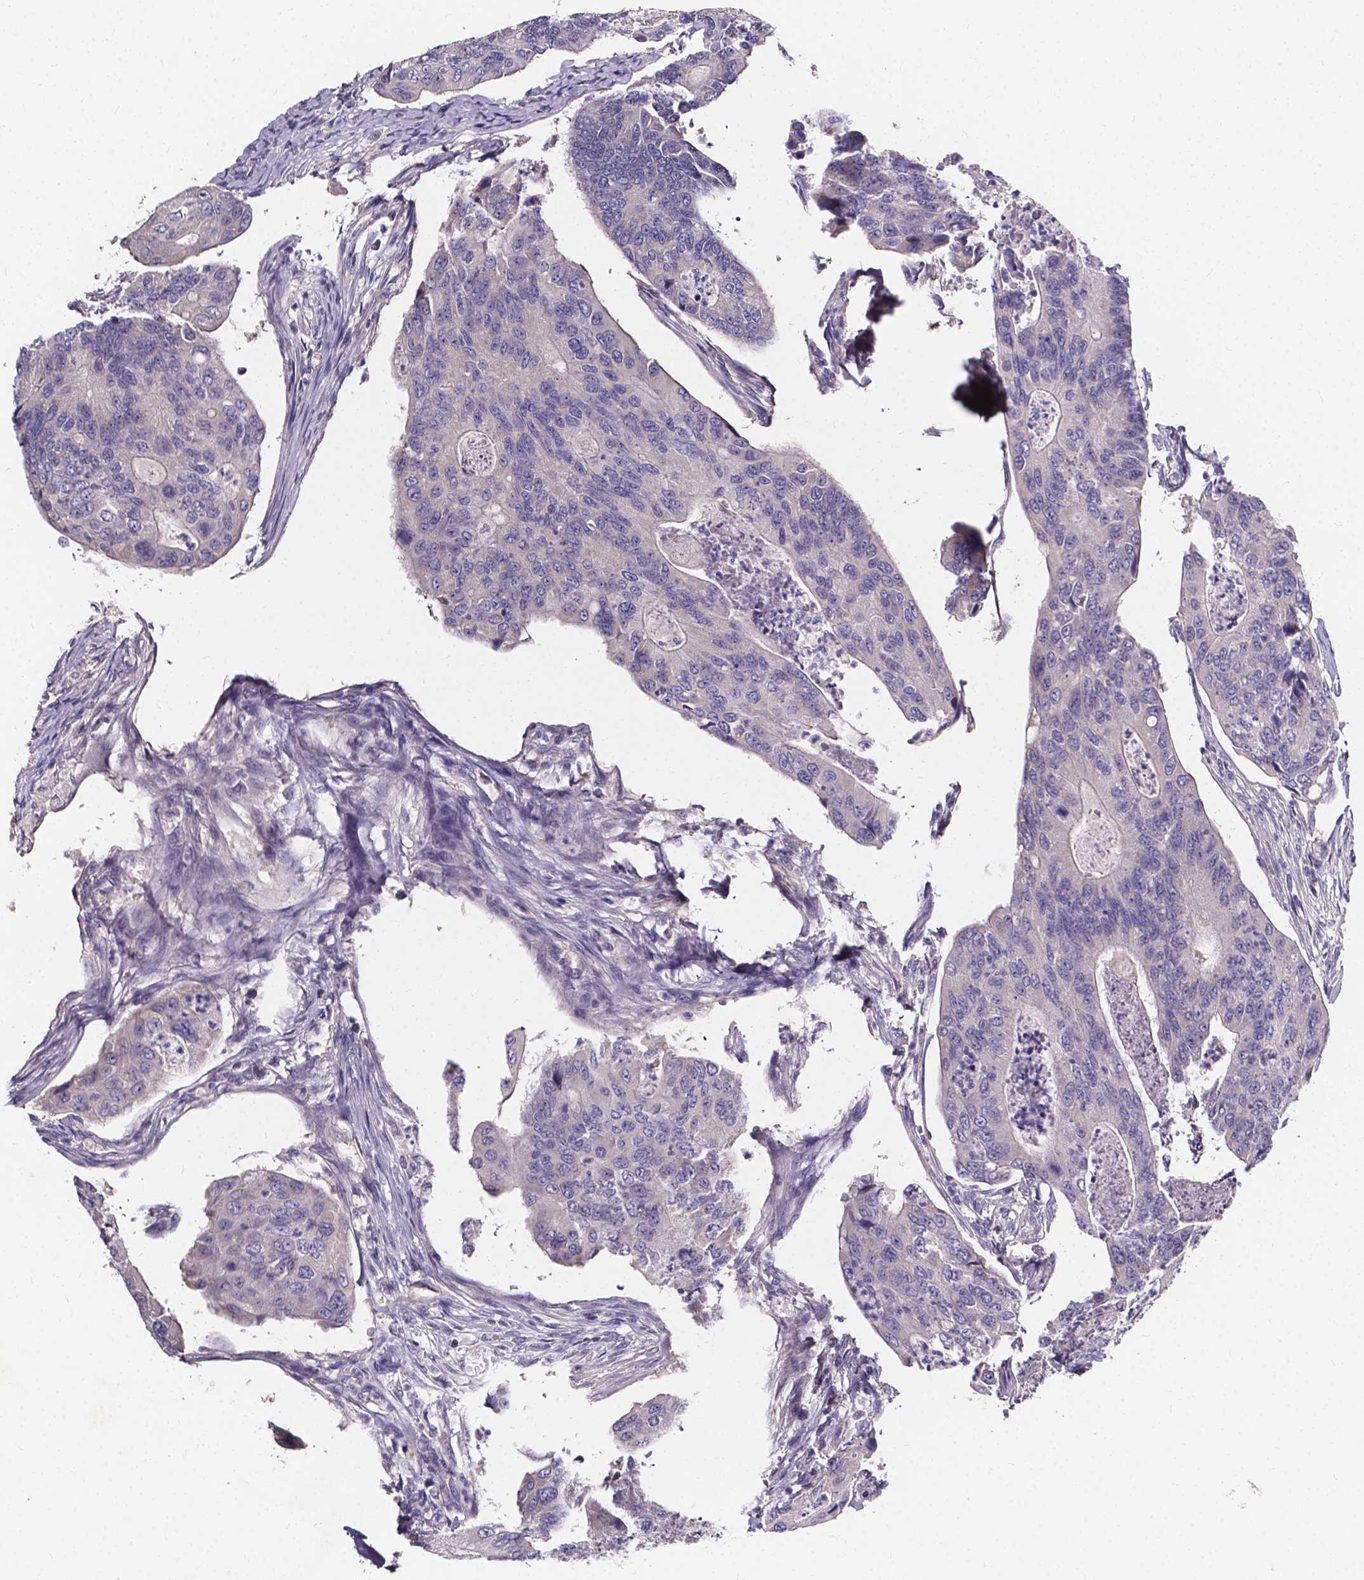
{"staining": {"intensity": "negative", "quantity": "none", "location": "none"}, "tissue": "colorectal cancer", "cell_type": "Tumor cells", "image_type": "cancer", "snomed": [{"axis": "morphology", "description": "Adenocarcinoma, NOS"}, {"axis": "topography", "description": "Colon"}], "caption": "High magnification brightfield microscopy of colorectal cancer stained with DAB (brown) and counterstained with hematoxylin (blue): tumor cells show no significant positivity.", "gene": "THEMIS", "patient": {"sex": "female", "age": 67}}